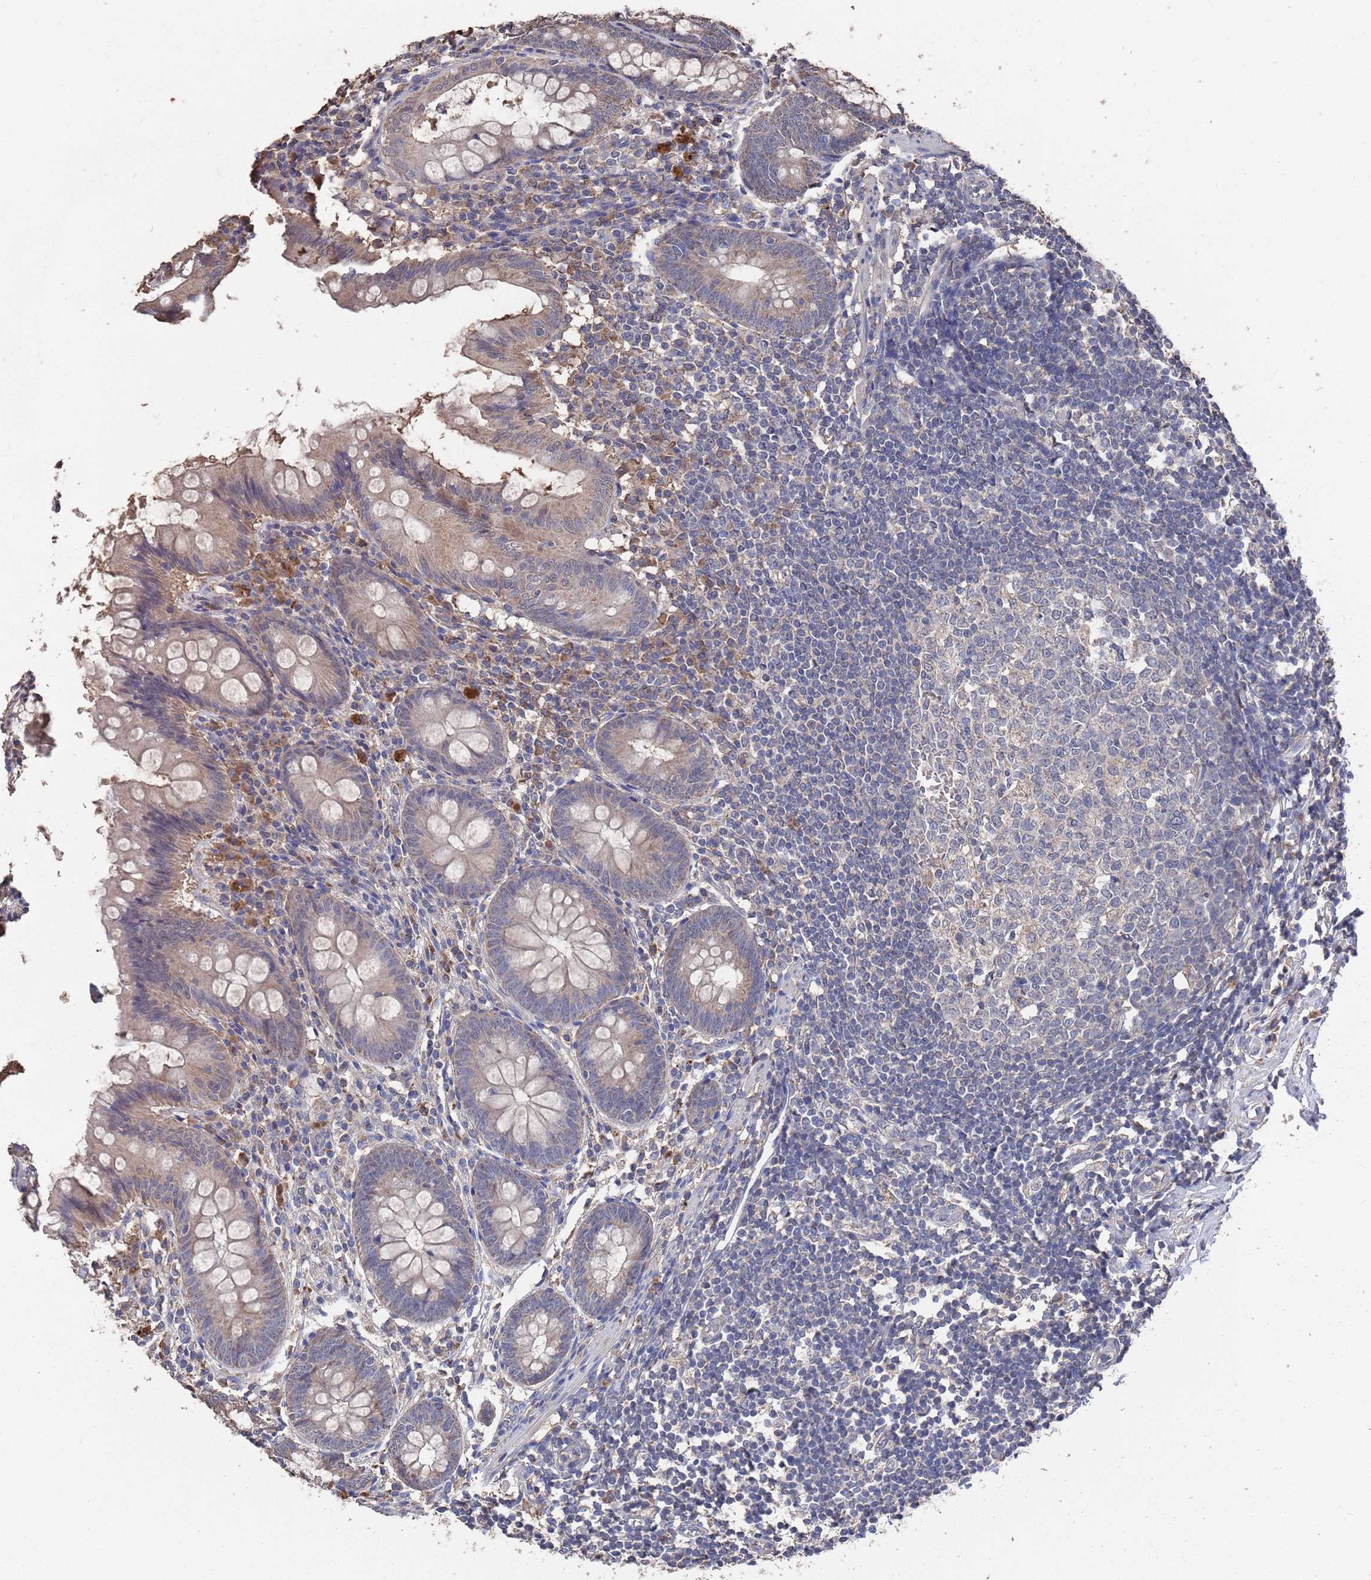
{"staining": {"intensity": "weak", "quantity": "<25%", "location": "cytoplasmic/membranous"}, "tissue": "appendix", "cell_type": "Glandular cells", "image_type": "normal", "snomed": [{"axis": "morphology", "description": "Normal tissue, NOS"}, {"axis": "topography", "description": "Appendix"}], "caption": "IHC of benign human appendix displays no expression in glandular cells. Brightfield microscopy of immunohistochemistry (IHC) stained with DAB (brown) and hematoxylin (blue), captured at high magnification.", "gene": "BTBD18", "patient": {"sex": "female", "age": 51}}